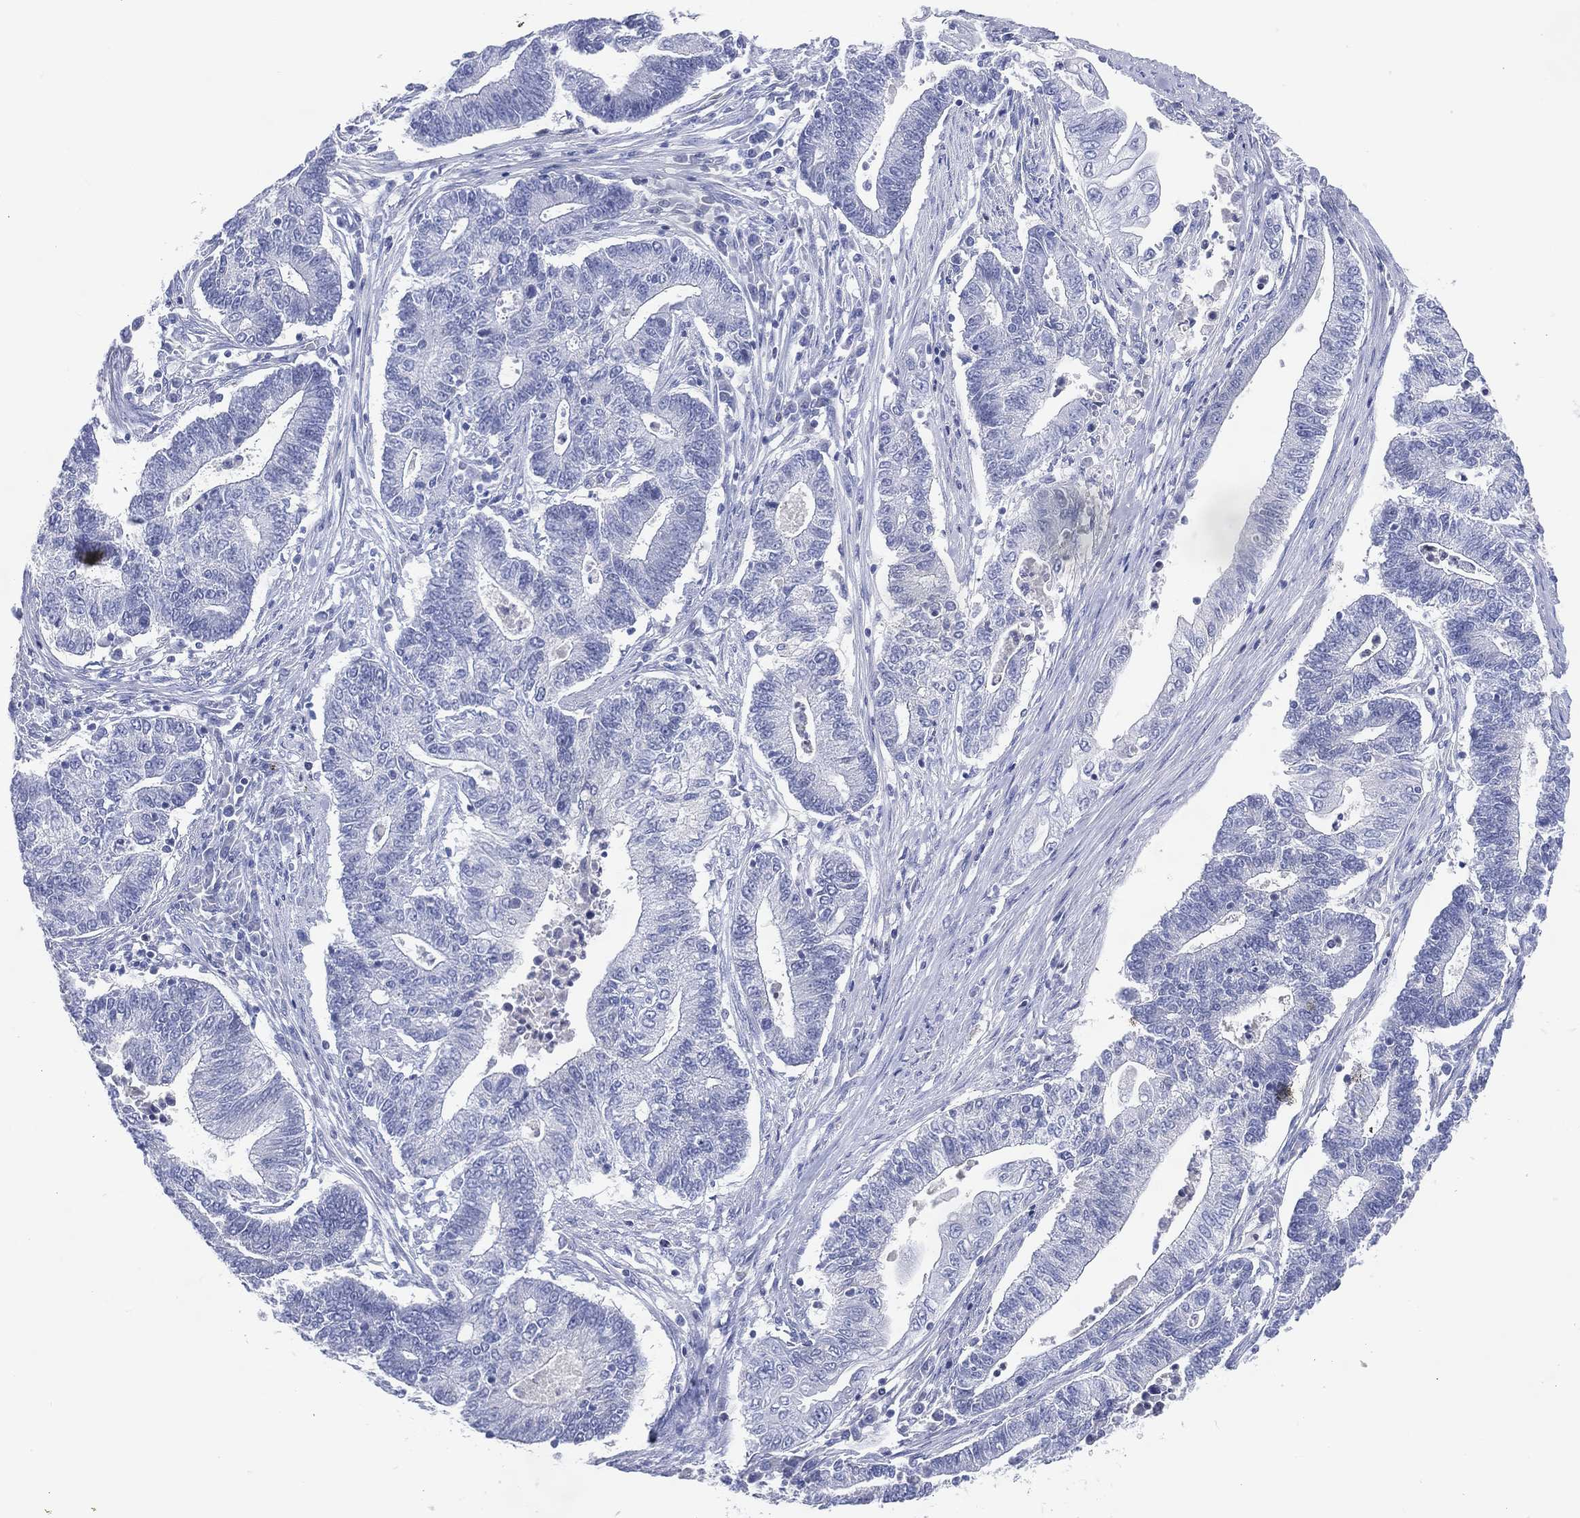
{"staining": {"intensity": "negative", "quantity": "none", "location": "none"}, "tissue": "endometrial cancer", "cell_type": "Tumor cells", "image_type": "cancer", "snomed": [{"axis": "morphology", "description": "Adenocarcinoma, NOS"}, {"axis": "topography", "description": "Uterus"}, {"axis": "topography", "description": "Endometrium"}], "caption": "Tumor cells show no significant protein positivity in endometrial cancer (adenocarcinoma).", "gene": "DNAH7", "patient": {"sex": "female", "age": 54}}